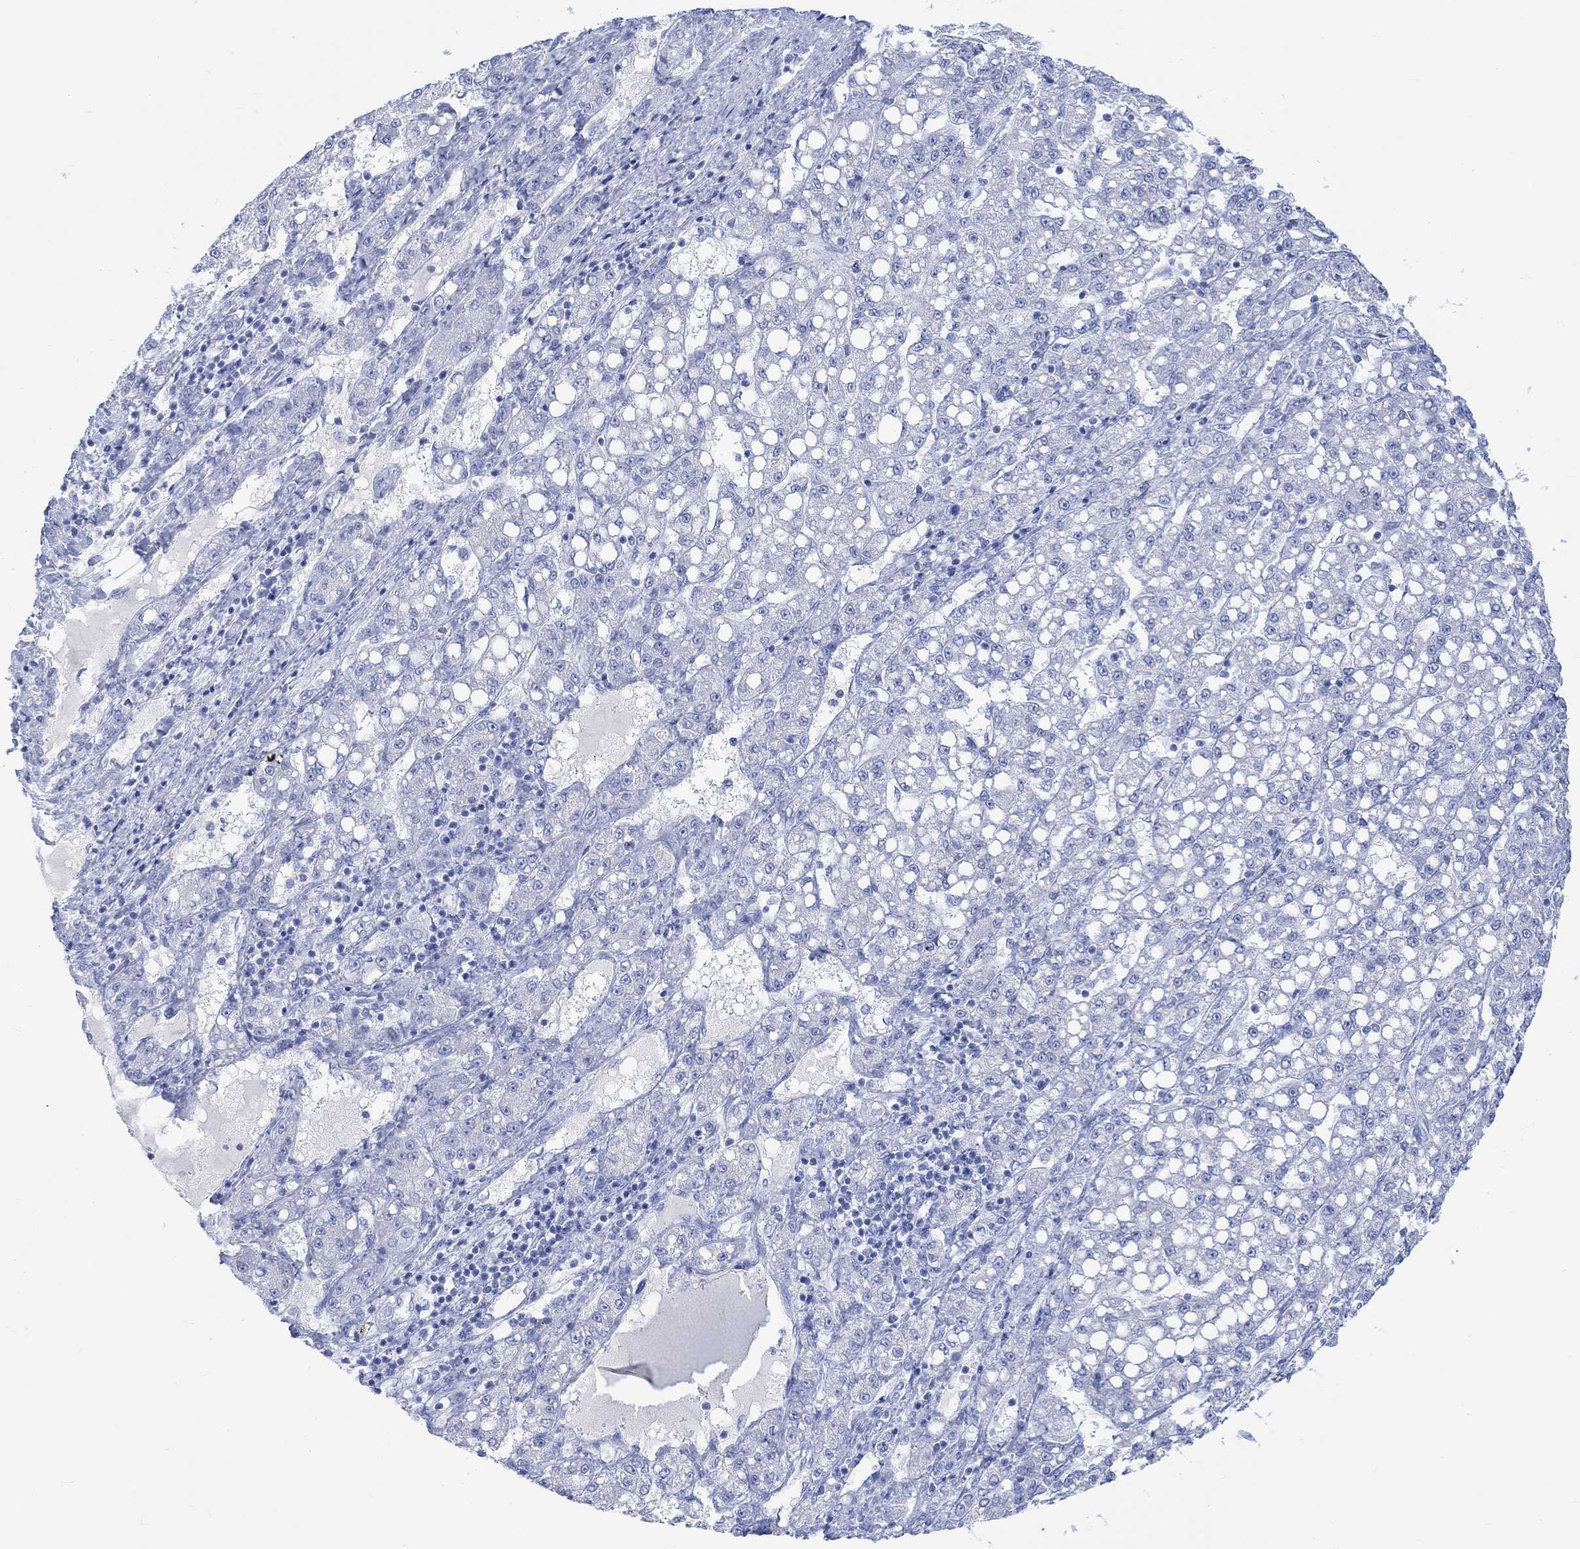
{"staining": {"intensity": "negative", "quantity": "none", "location": "none"}, "tissue": "liver cancer", "cell_type": "Tumor cells", "image_type": "cancer", "snomed": [{"axis": "morphology", "description": "Carcinoma, Hepatocellular, NOS"}, {"axis": "topography", "description": "Liver"}], "caption": "A high-resolution photomicrograph shows immunohistochemistry staining of liver hepatocellular carcinoma, which exhibits no significant positivity in tumor cells.", "gene": "CALCA", "patient": {"sex": "female", "age": 65}}